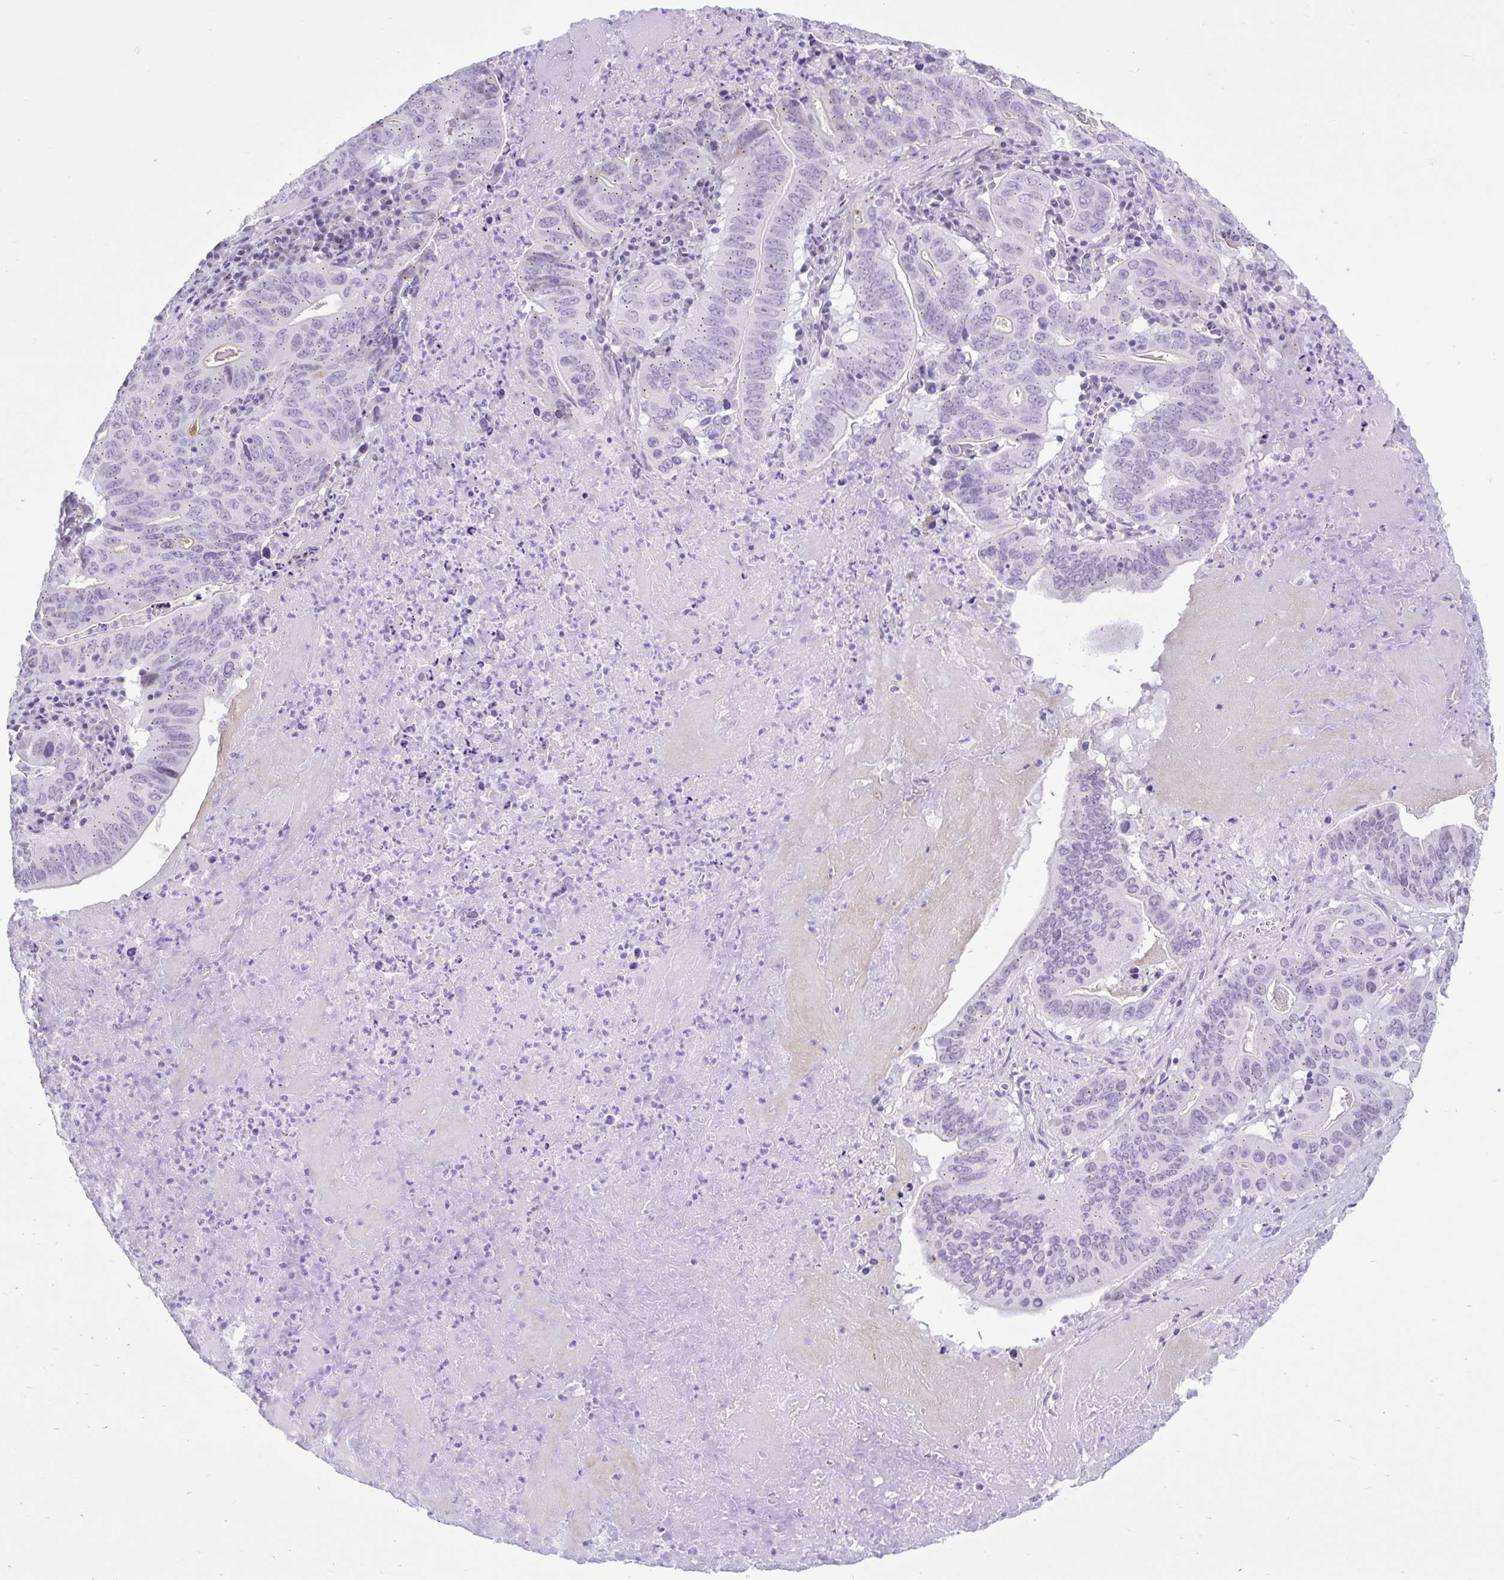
{"staining": {"intensity": "negative", "quantity": "none", "location": "none"}, "tissue": "lung cancer", "cell_type": "Tumor cells", "image_type": "cancer", "snomed": [{"axis": "morphology", "description": "Adenocarcinoma, NOS"}, {"axis": "topography", "description": "Lung"}], "caption": "DAB (3,3'-diaminobenzidine) immunohistochemical staining of human lung cancer (adenocarcinoma) displays no significant staining in tumor cells. Nuclei are stained in blue.", "gene": "REEP1", "patient": {"sex": "female", "age": 60}}